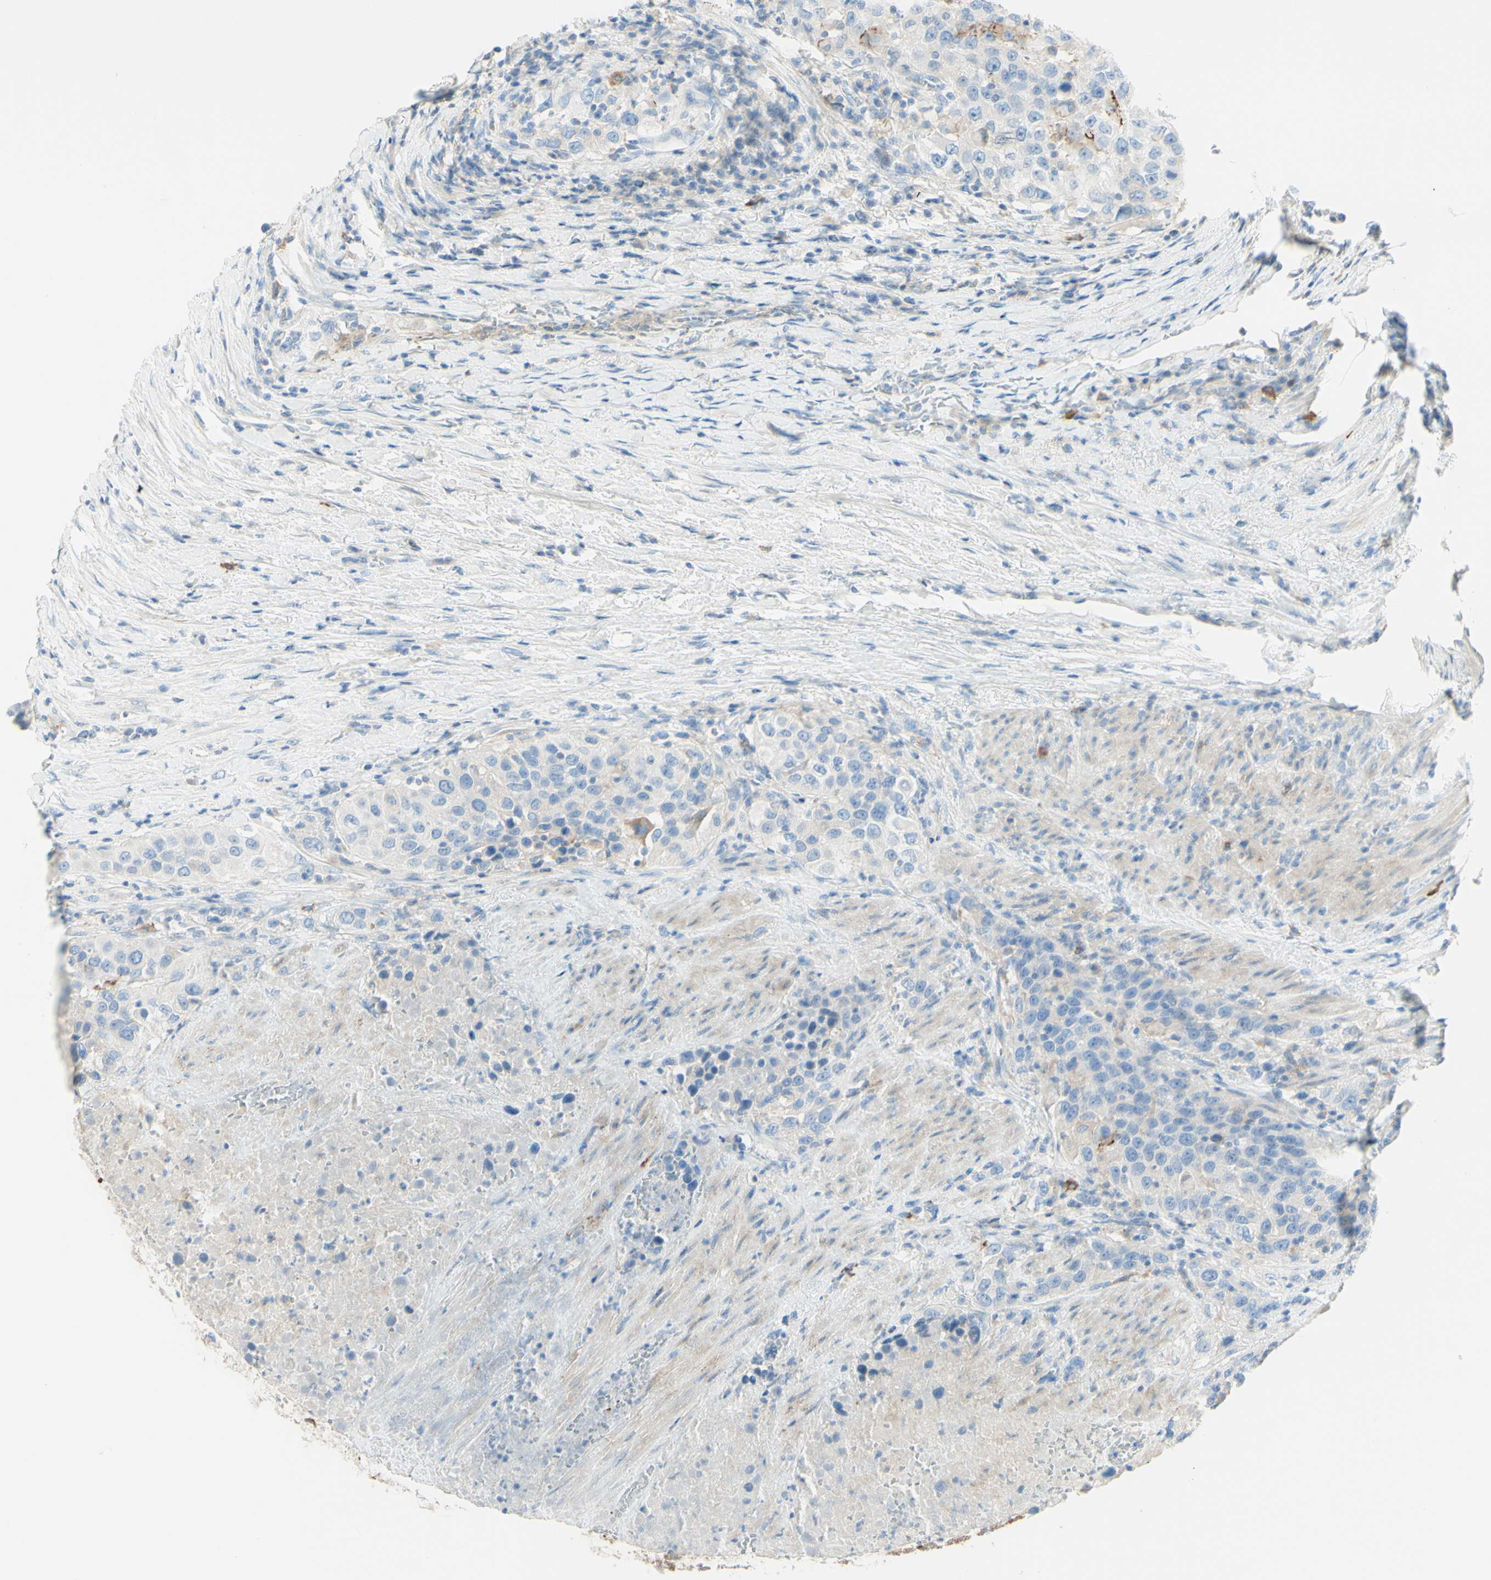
{"staining": {"intensity": "negative", "quantity": "none", "location": "none"}, "tissue": "urothelial cancer", "cell_type": "Tumor cells", "image_type": "cancer", "snomed": [{"axis": "morphology", "description": "Urothelial carcinoma, High grade"}, {"axis": "topography", "description": "Urinary bladder"}], "caption": "There is no significant positivity in tumor cells of urothelial cancer.", "gene": "ALCAM", "patient": {"sex": "female", "age": 80}}